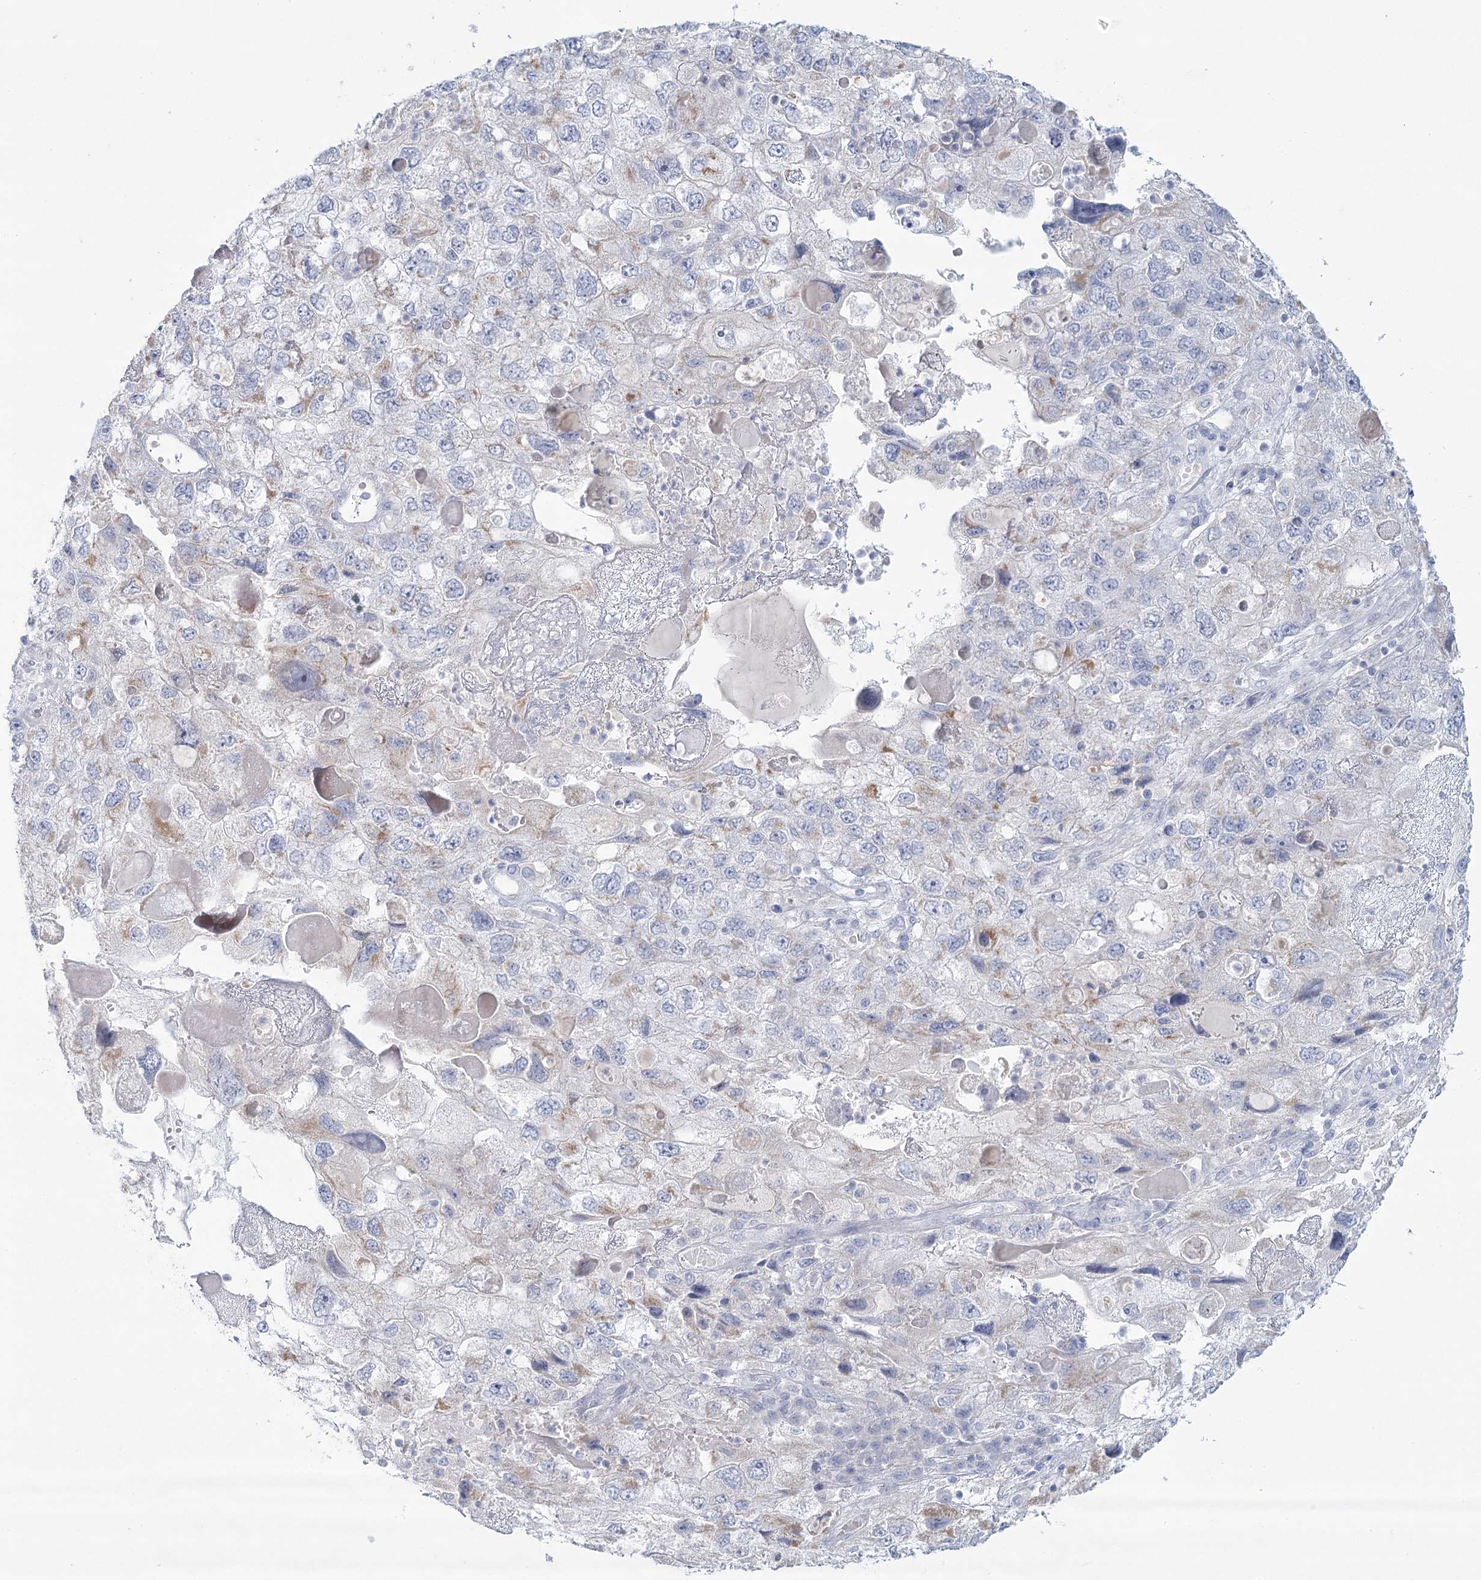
{"staining": {"intensity": "moderate", "quantity": "<25%", "location": "cytoplasmic/membranous"}, "tissue": "endometrial cancer", "cell_type": "Tumor cells", "image_type": "cancer", "snomed": [{"axis": "morphology", "description": "Adenocarcinoma, NOS"}, {"axis": "topography", "description": "Endometrium"}], "caption": "This histopathology image reveals immunohistochemistry staining of endometrial cancer (adenocarcinoma), with low moderate cytoplasmic/membranous staining in about <25% of tumor cells.", "gene": "BPHL", "patient": {"sex": "female", "age": 49}}